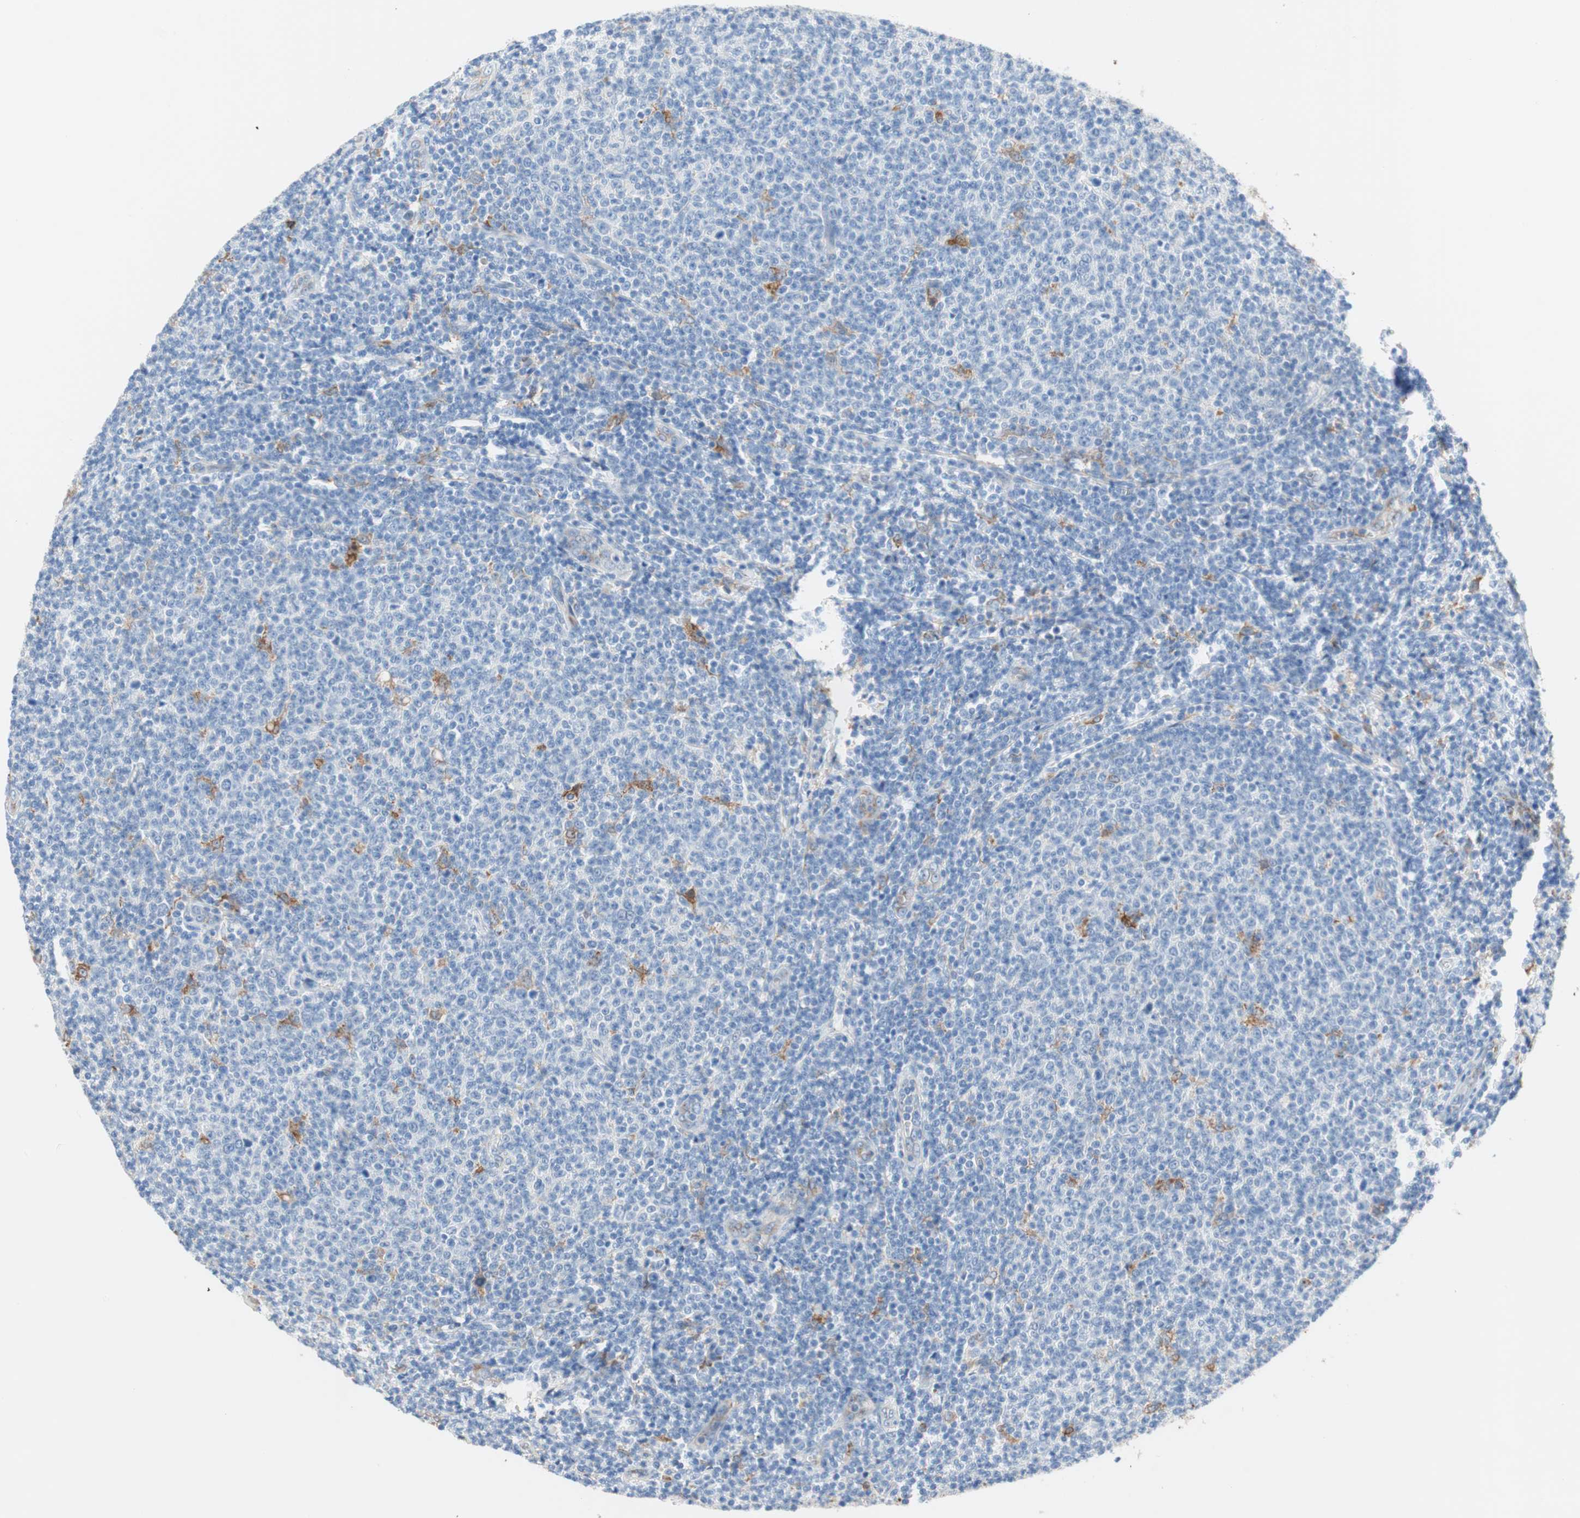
{"staining": {"intensity": "negative", "quantity": "none", "location": "none"}, "tissue": "lymphoma", "cell_type": "Tumor cells", "image_type": "cancer", "snomed": [{"axis": "morphology", "description": "Malignant lymphoma, non-Hodgkin's type, Low grade"}, {"axis": "topography", "description": "Lymph node"}], "caption": "DAB (3,3'-diaminobenzidine) immunohistochemical staining of lymphoma reveals no significant positivity in tumor cells.", "gene": "GLUL", "patient": {"sex": "male", "age": 66}}